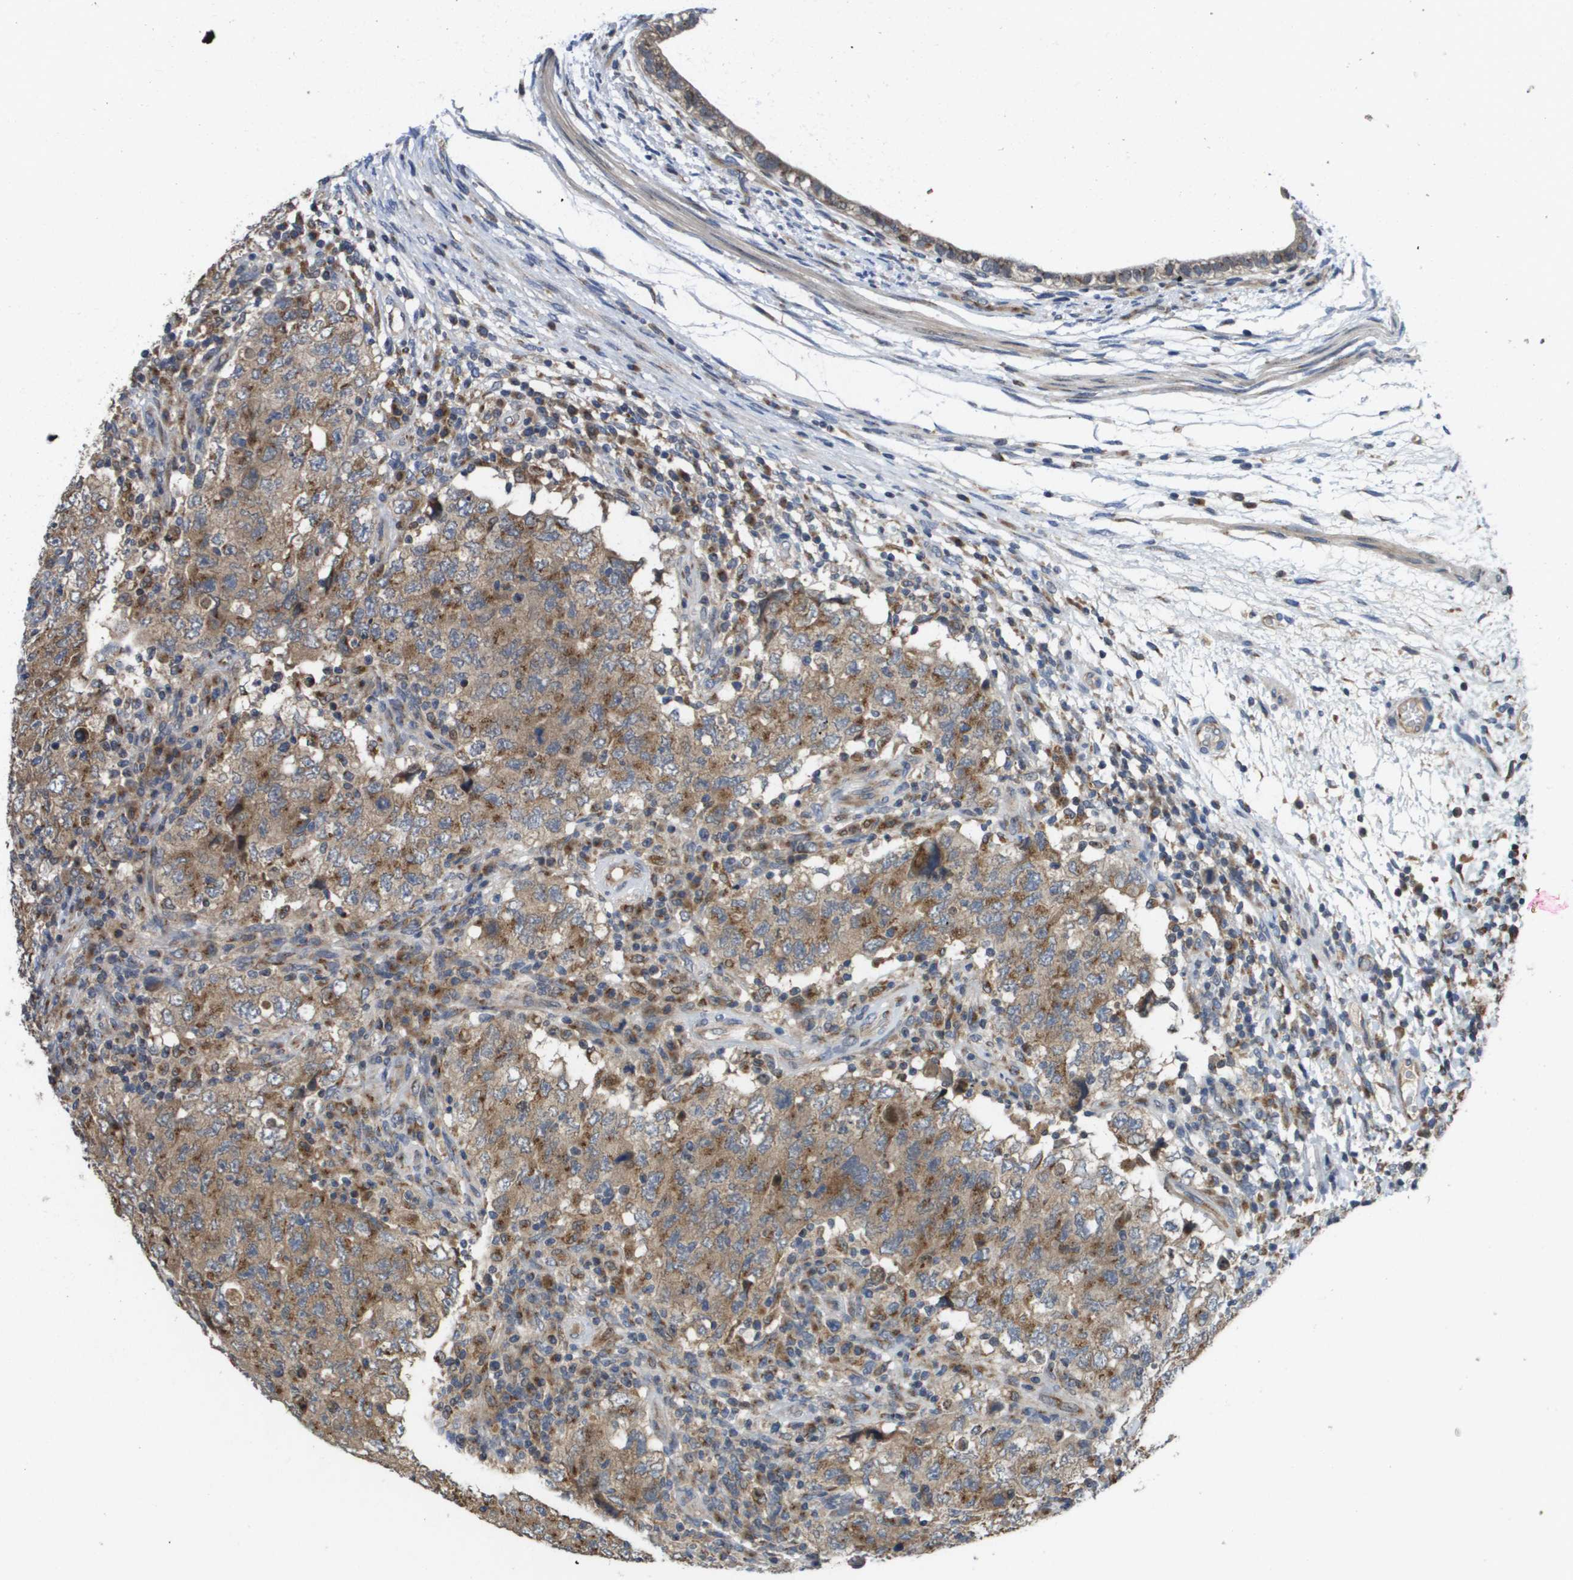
{"staining": {"intensity": "moderate", "quantity": ">75%", "location": "cytoplasmic/membranous"}, "tissue": "testis cancer", "cell_type": "Tumor cells", "image_type": "cancer", "snomed": [{"axis": "morphology", "description": "Carcinoma, Embryonal, NOS"}, {"axis": "topography", "description": "Testis"}], "caption": "Brown immunohistochemical staining in human testis embryonal carcinoma reveals moderate cytoplasmic/membranous expression in approximately >75% of tumor cells. (DAB IHC, brown staining for protein, blue staining for nuclei).", "gene": "PCK1", "patient": {"sex": "male", "age": 26}}